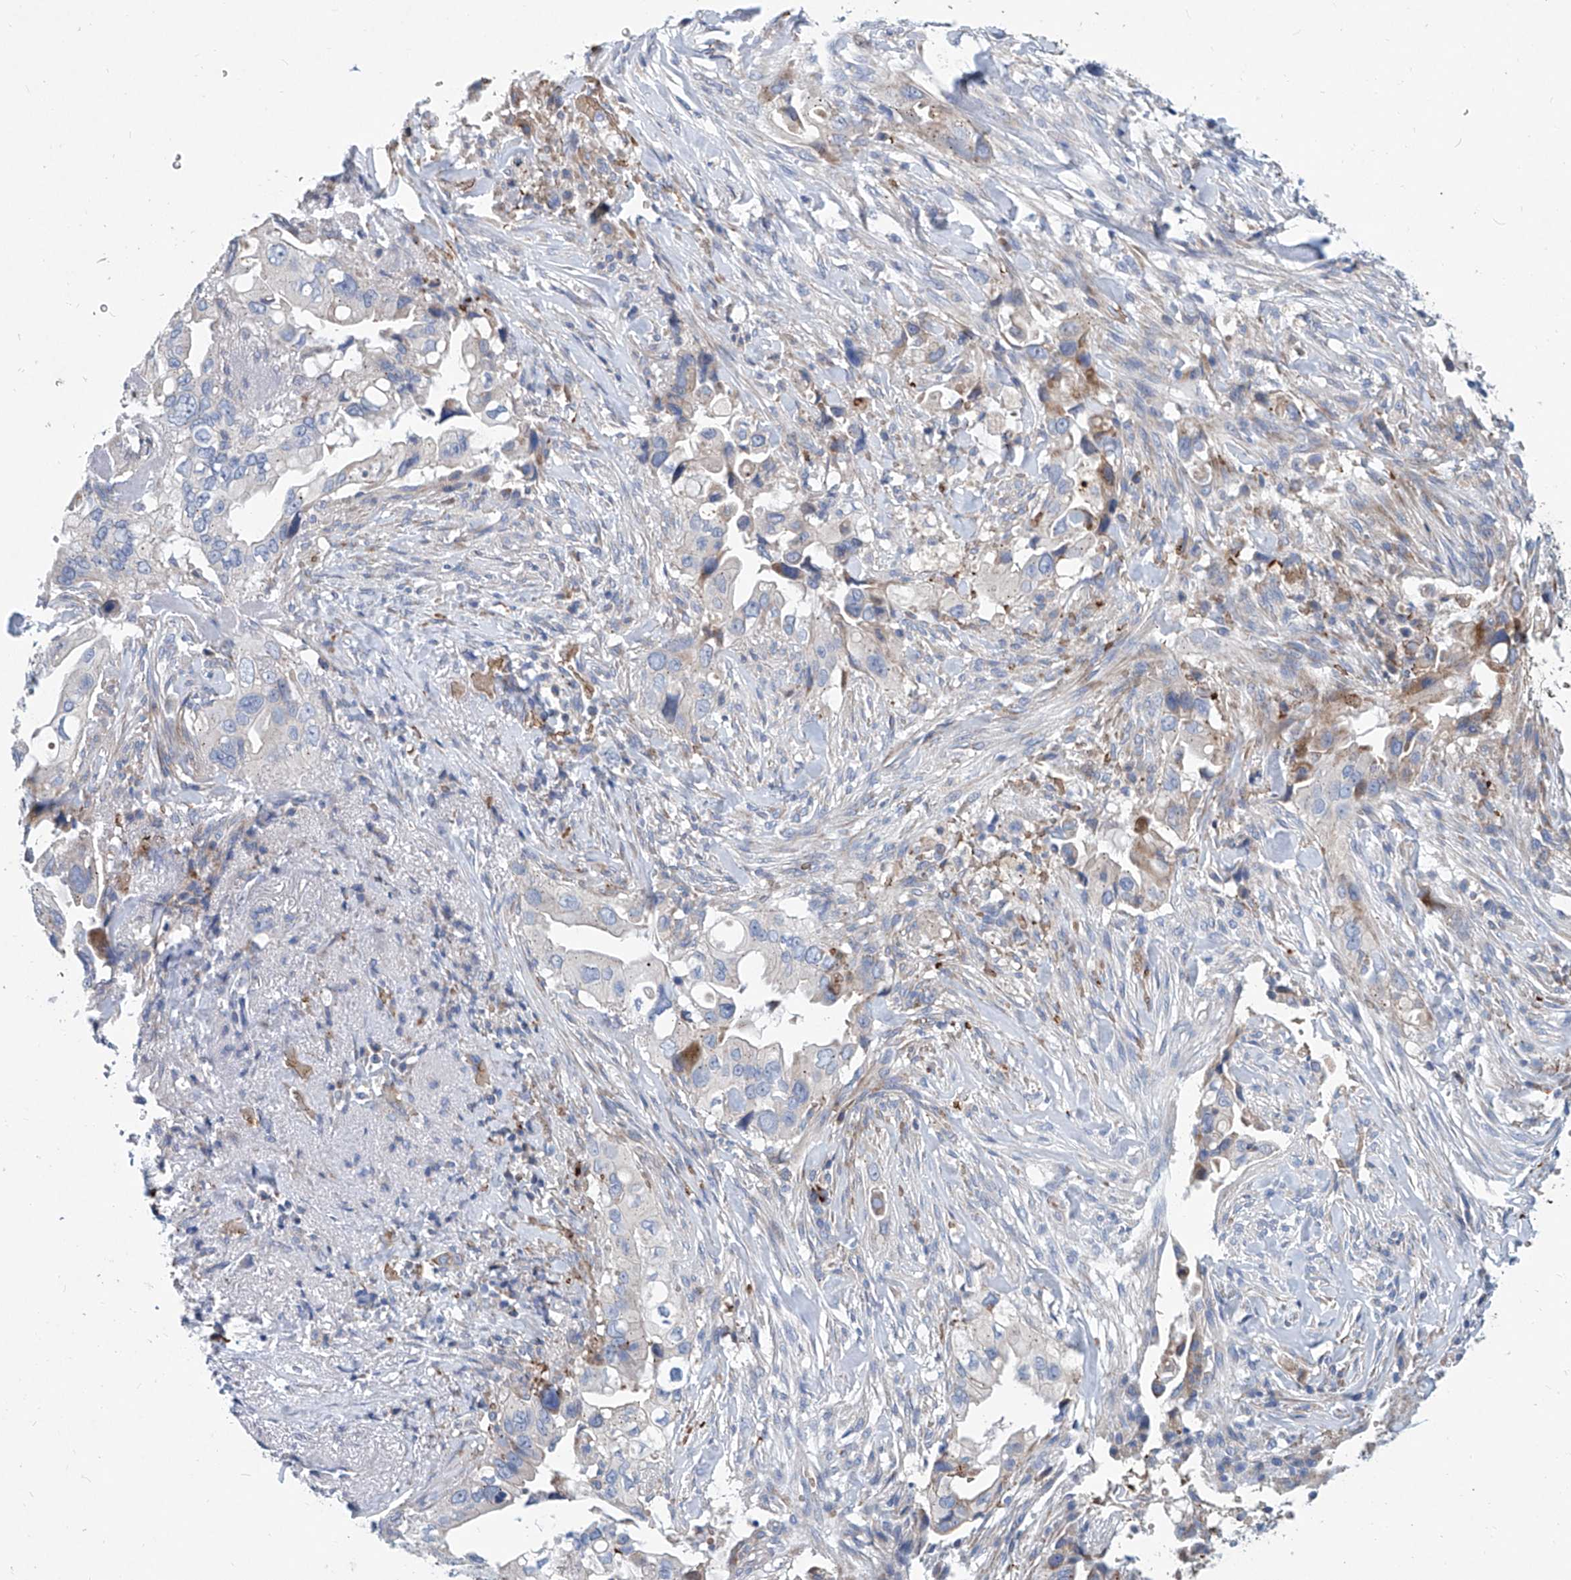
{"staining": {"intensity": "negative", "quantity": "none", "location": "none"}, "tissue": "pancreatic cancer", "cell_type": "Tumor cells", "image_type": "cancer", "snomed": [{"axis": "morphology", "description": "Inflammation, NOS"}, {"axis": "morphology", "description": "Adenocarcinoma, NOS"}, {"axis": "topography", "description": "Pancreas"}], "caption": "A micrograph of human pancreatic cancer is negative for staining in tumor cells.", "gene": "FPR2", "patient": {"sex": "female", "age": 56}}